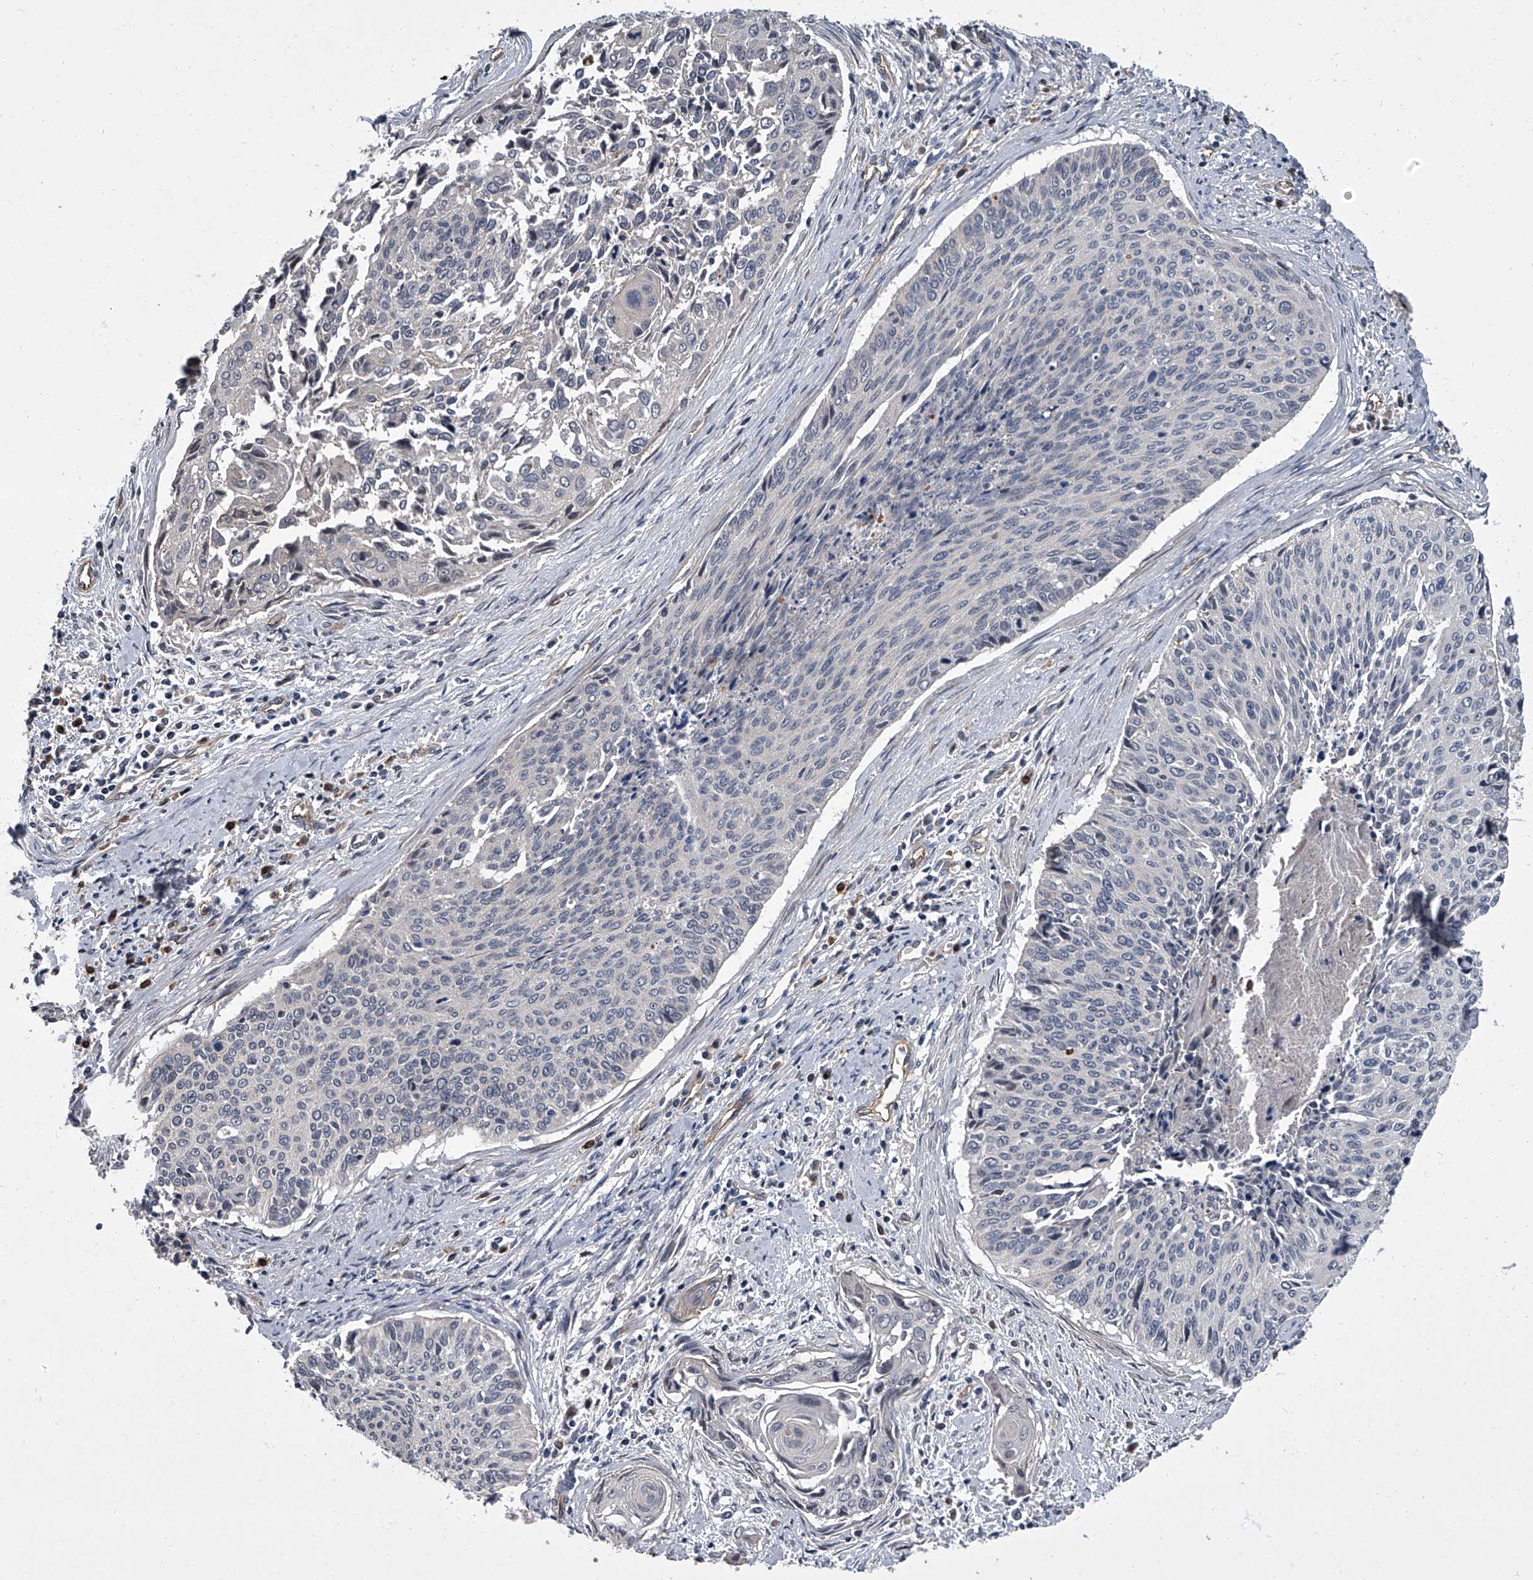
{"staining": {"intensity": "negative", "quantity": "none", "location": "none"}, "tissue": "cervical cancer", "cell_type": "Tumor cells", "image_type": "cancer", "snomed": [{"axis": "morphology", "description": "Squamous cell carcinoma, NOS"}, {"axis": "topography", "description": "Cervix"}], "caption": "Immunohistochemical staining of human squamous cell carcinoma (cervical) exhibits no significant staining in tumor cells.", "gene": "SIRT4", "patient": {"sex": "female", "age": 55}}